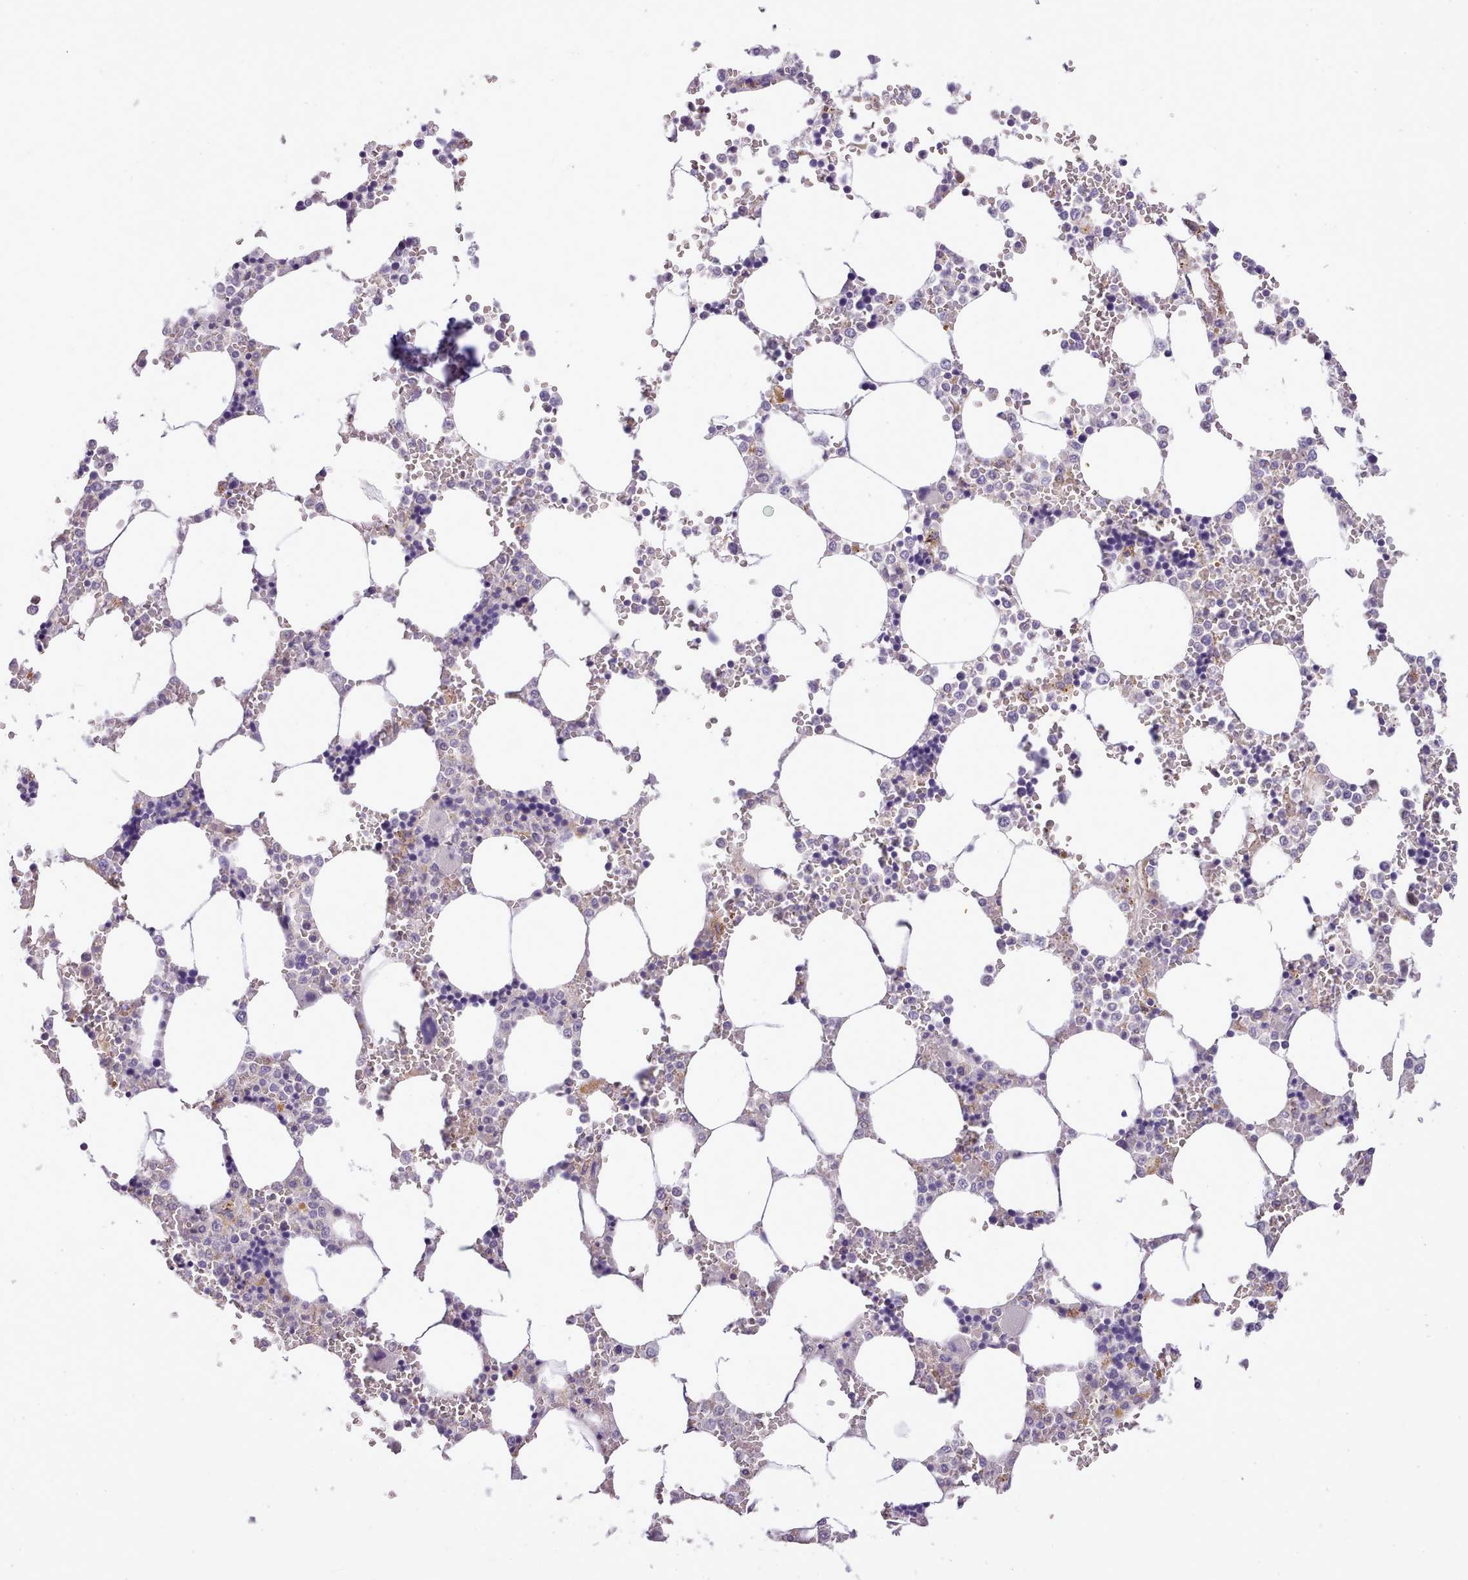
{"staining": {"intensity": "negative", "quantity": "none", "location": "none"}, "tissue": "bone marrow", "cell_type": "Hematopoietic cells", "image_type": "normal", "snomed": [{"axis": "morphology", "description": "Normal tissue, NOS"}, {"axis": "topography", "description": "Bone marrow"}], "caption": "This is a photomicrograph of immunohistochemistry staining of benign bone marrow, which shows no positivity in hematopoietic cells. (Stains: DAB IHC with hematoxylin counter stain, Microscopy: brightfield microscopy at high magnification).", "gene": "FAM83E", "patient": {"sex": "male", "age": 64}}